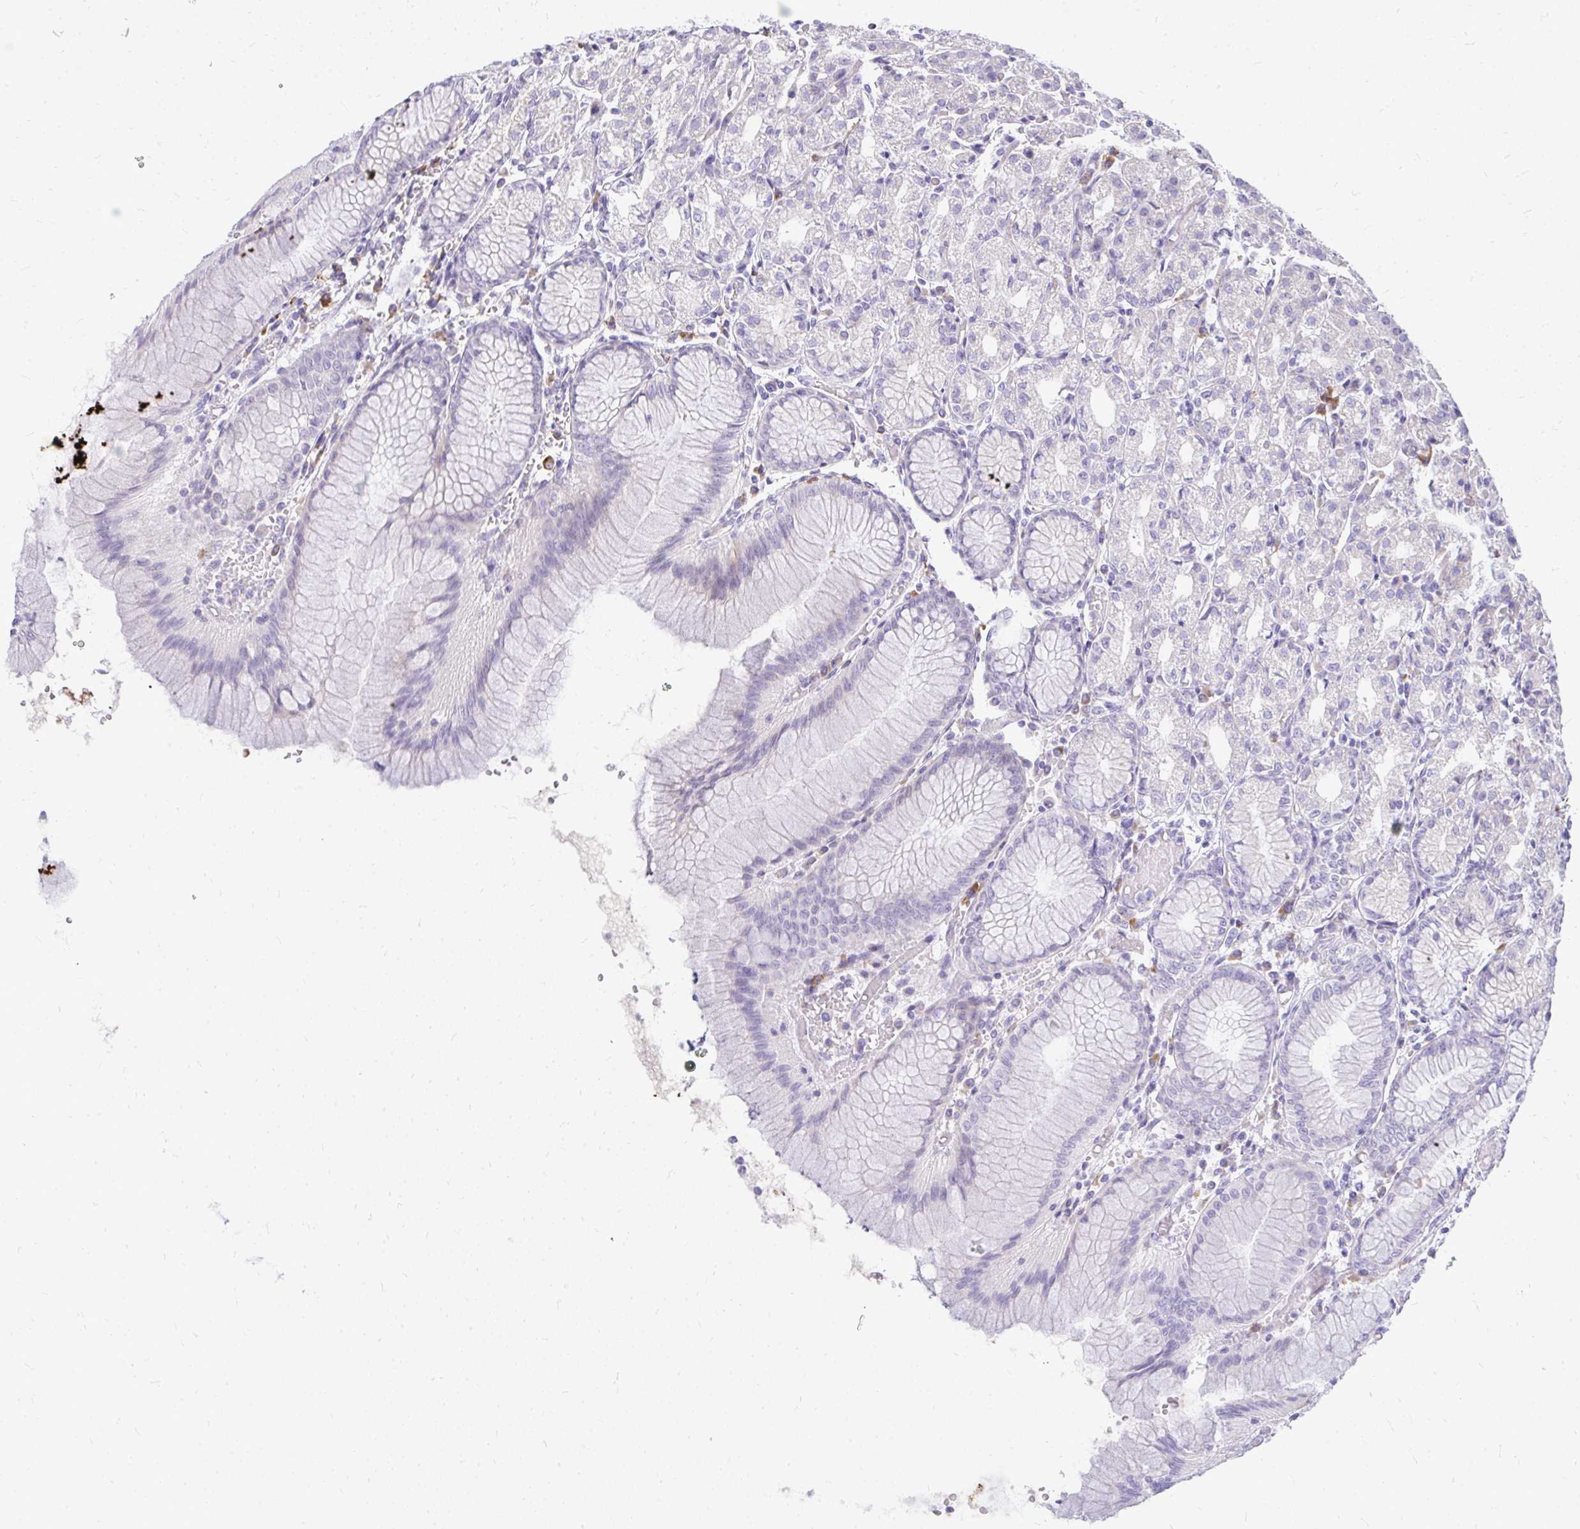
{"staining": {"intensity": "negative", "quantity": "none", "location": "none"}, "tissue": "stomach", "cell_type": "Glandular cells", "image_type": "normal", "snomed": [{"axis": "morphology", "description": "Normal tissue, NOS"}, {"axis": "topography", "description": "Stomach"}], "caption": "An immunohistochemistry image of unremarkable stomach is shown. There is no staining in glandular cells of stomach. (IHC, brightfield microscopy, high magnification).", "gene": "TSPEAR", "patient": {"sex": "female", "age": 57}}